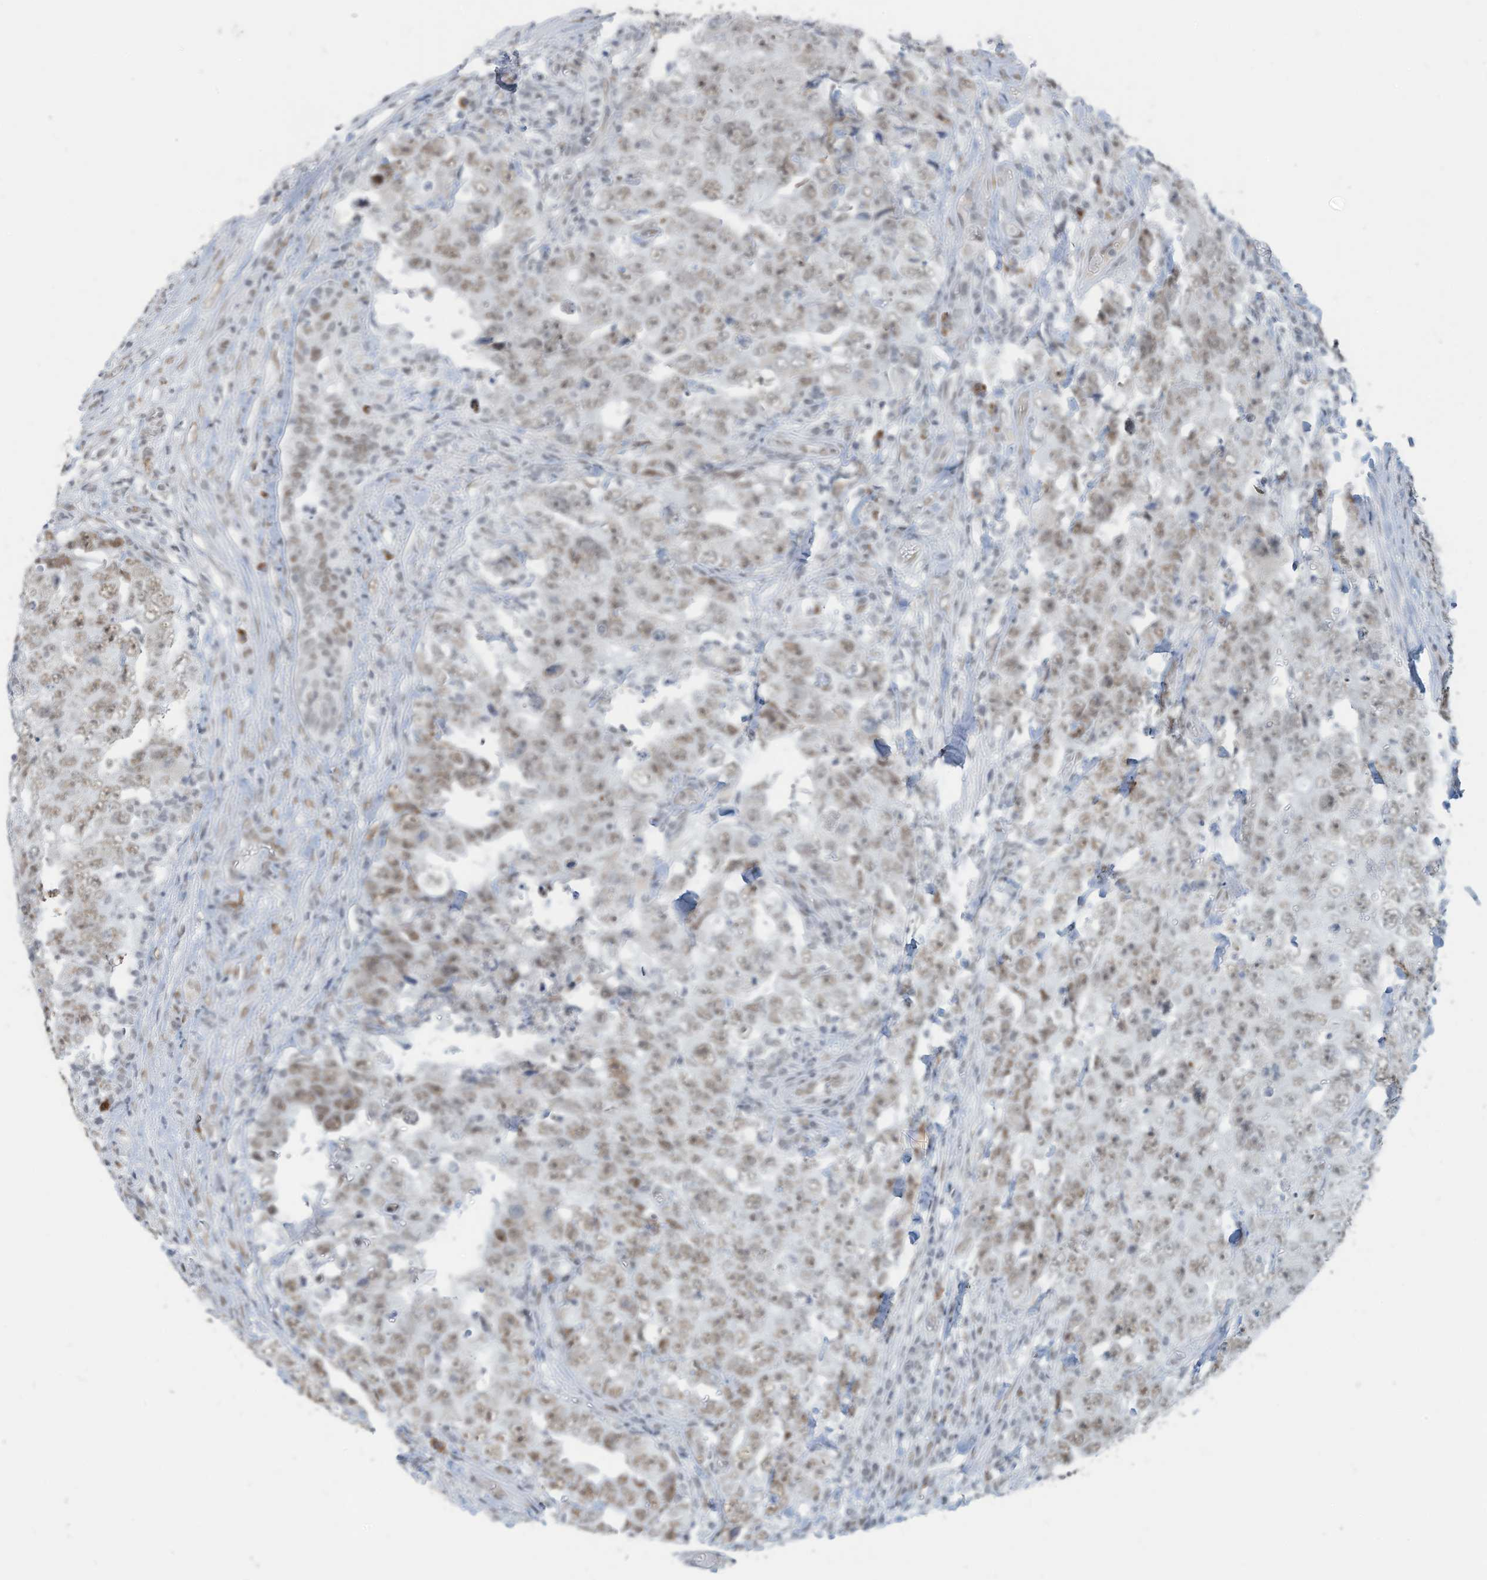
{"staining": {"intensity": "moderate", "quantity": ">75%", "location": "nuclear"}, "tissue": "testis cancer", "cell_type": "Tumor cells", "image_type": "cancer", "snomed": [{"axis": "morphology", "description": "Carcinoma, Embryonal, NOS"}, {"axis": "topography", "description": "Testis"}], "caption": "Testis cancer (embryonal carcinoma) tissue shows moderate nuclear expression in approximately >75% of tumor cells", "gene": "SARNP", "patient": {"sex": "male", "age": 26}}